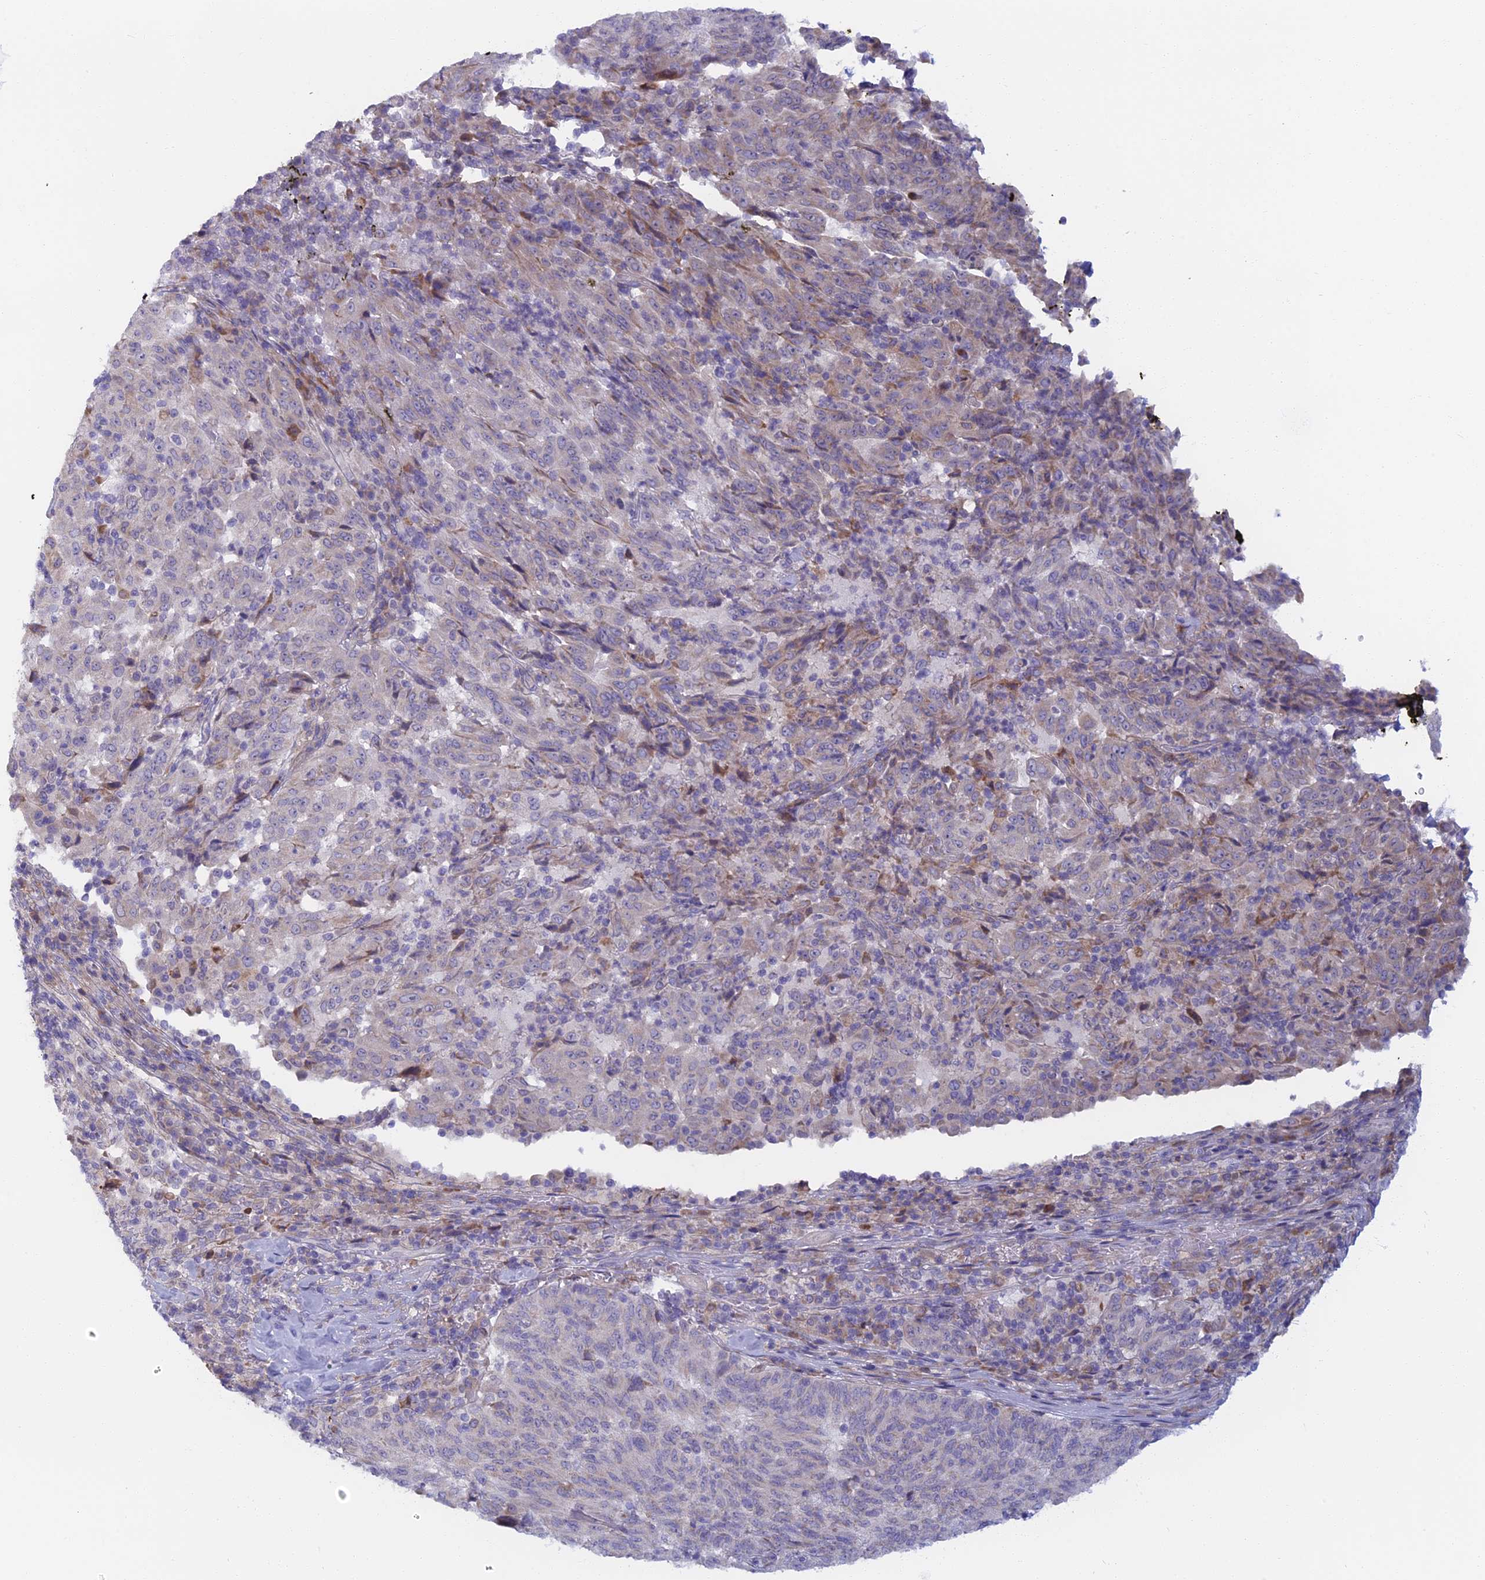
{"staining": {"intensity": "negative", "quantity": "none", "location": "none"}, "tissue": "pancreatic cancer", "cell_type": "Tumor cells", "image_type": "cancer", "snomed": [{"axis": "morphology", "description": "Adenocarcinoma, NOS"}, {"axis": "topography", "description": "Pancreas"}], "caption": "A high-resolution histopathology image shows IHC staining of pancreatic cancer (adenocarcinoma), which exhibits no significant positivity in tumor cells.", "gene": "DDX51", "patient": {"sex": "male", "age": 63}}